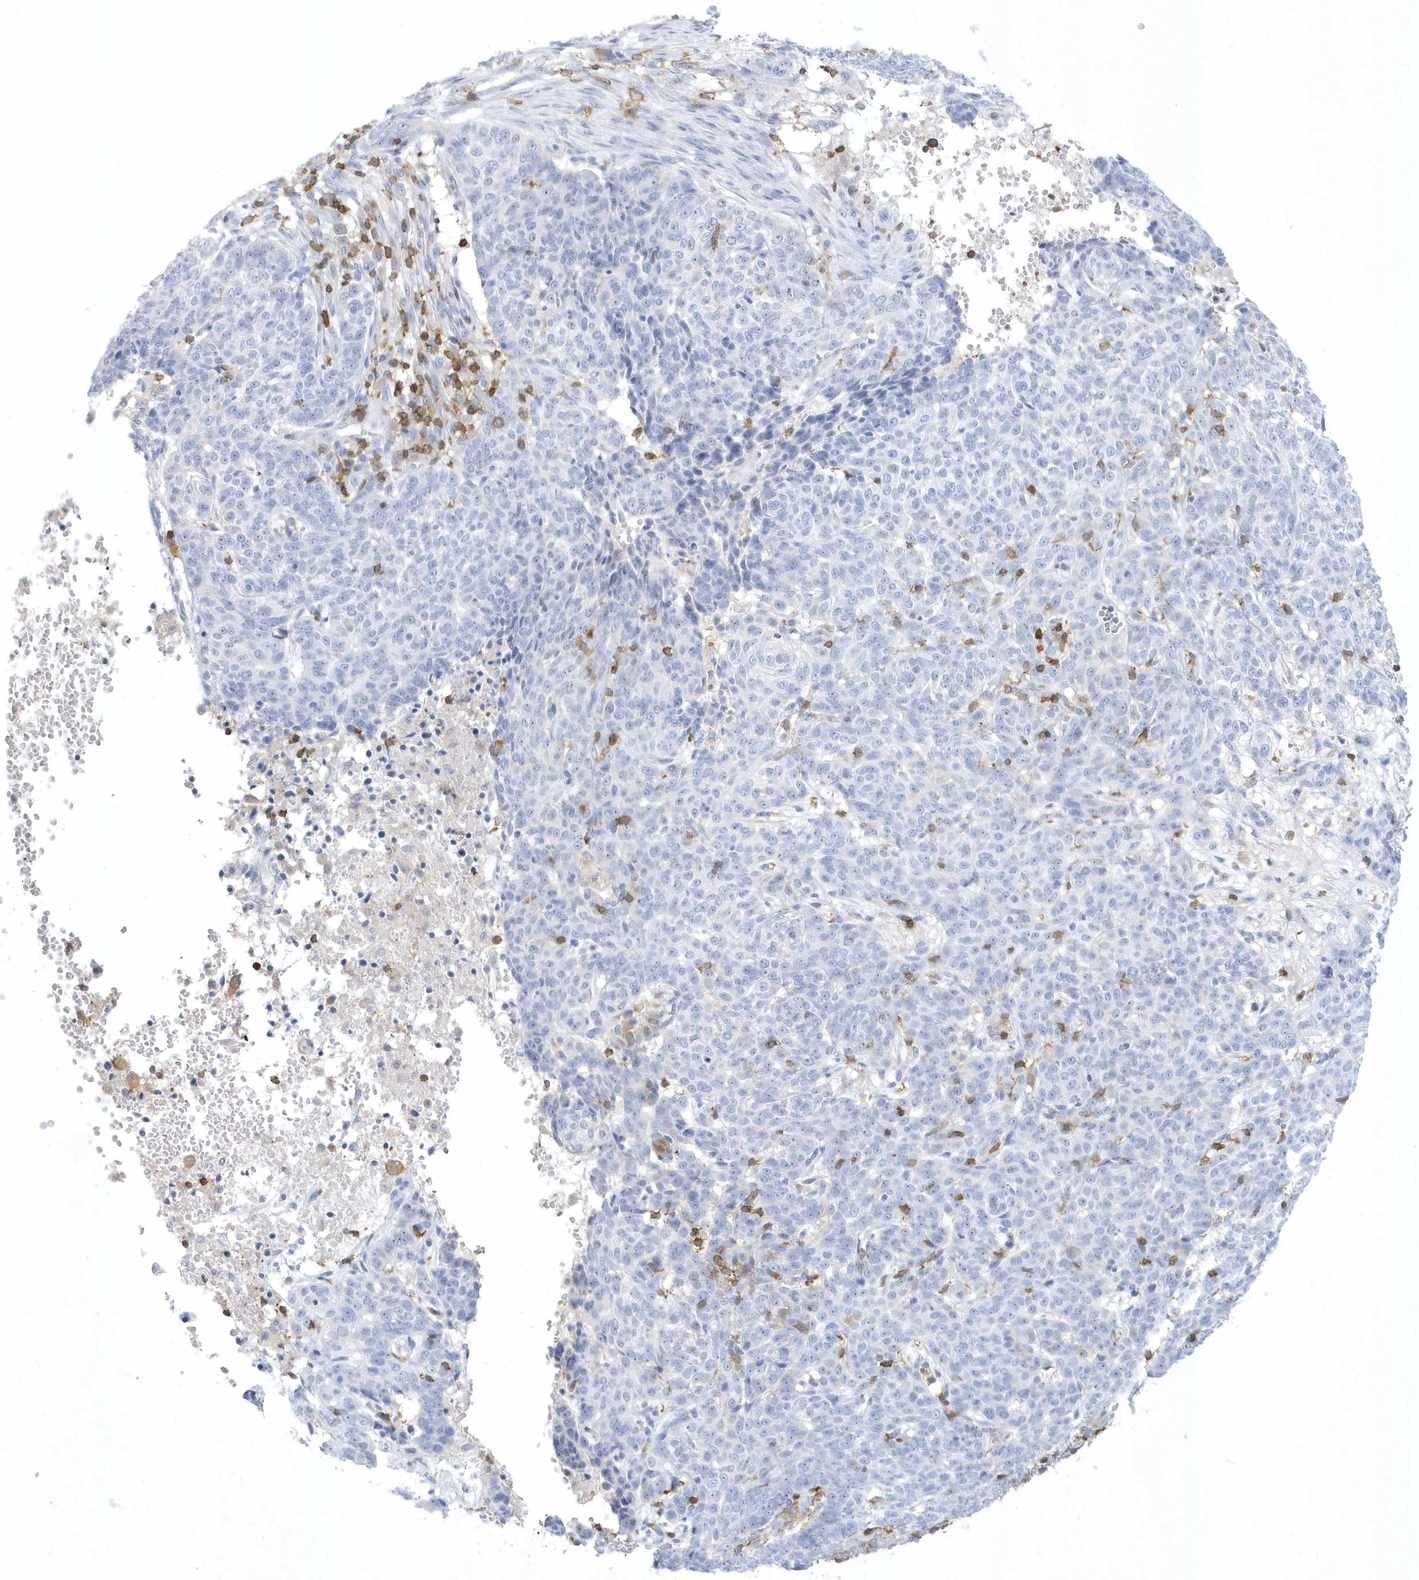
{"staining": {"intensity": "negative", "quantity": "none", "location": "none"}, "tissue": "skin cancer", "cell_type": "Tumor cells", "image_type": "cancer", "snomed": [{"axis": "morphology", "description": "Basal cell carcinoma"}, {"axis": "topography", "description": "Skin"}], "caption": "A histopathology image of skin basal cell carcinoma stained for a protein displays no brown staining in tumor cells. The staining is performed using DAB brown chromogen with nuclei counter-stained in using hematoxylin.", "gene": "PSD4", "patient": {"sex": "male", "age": 85}}